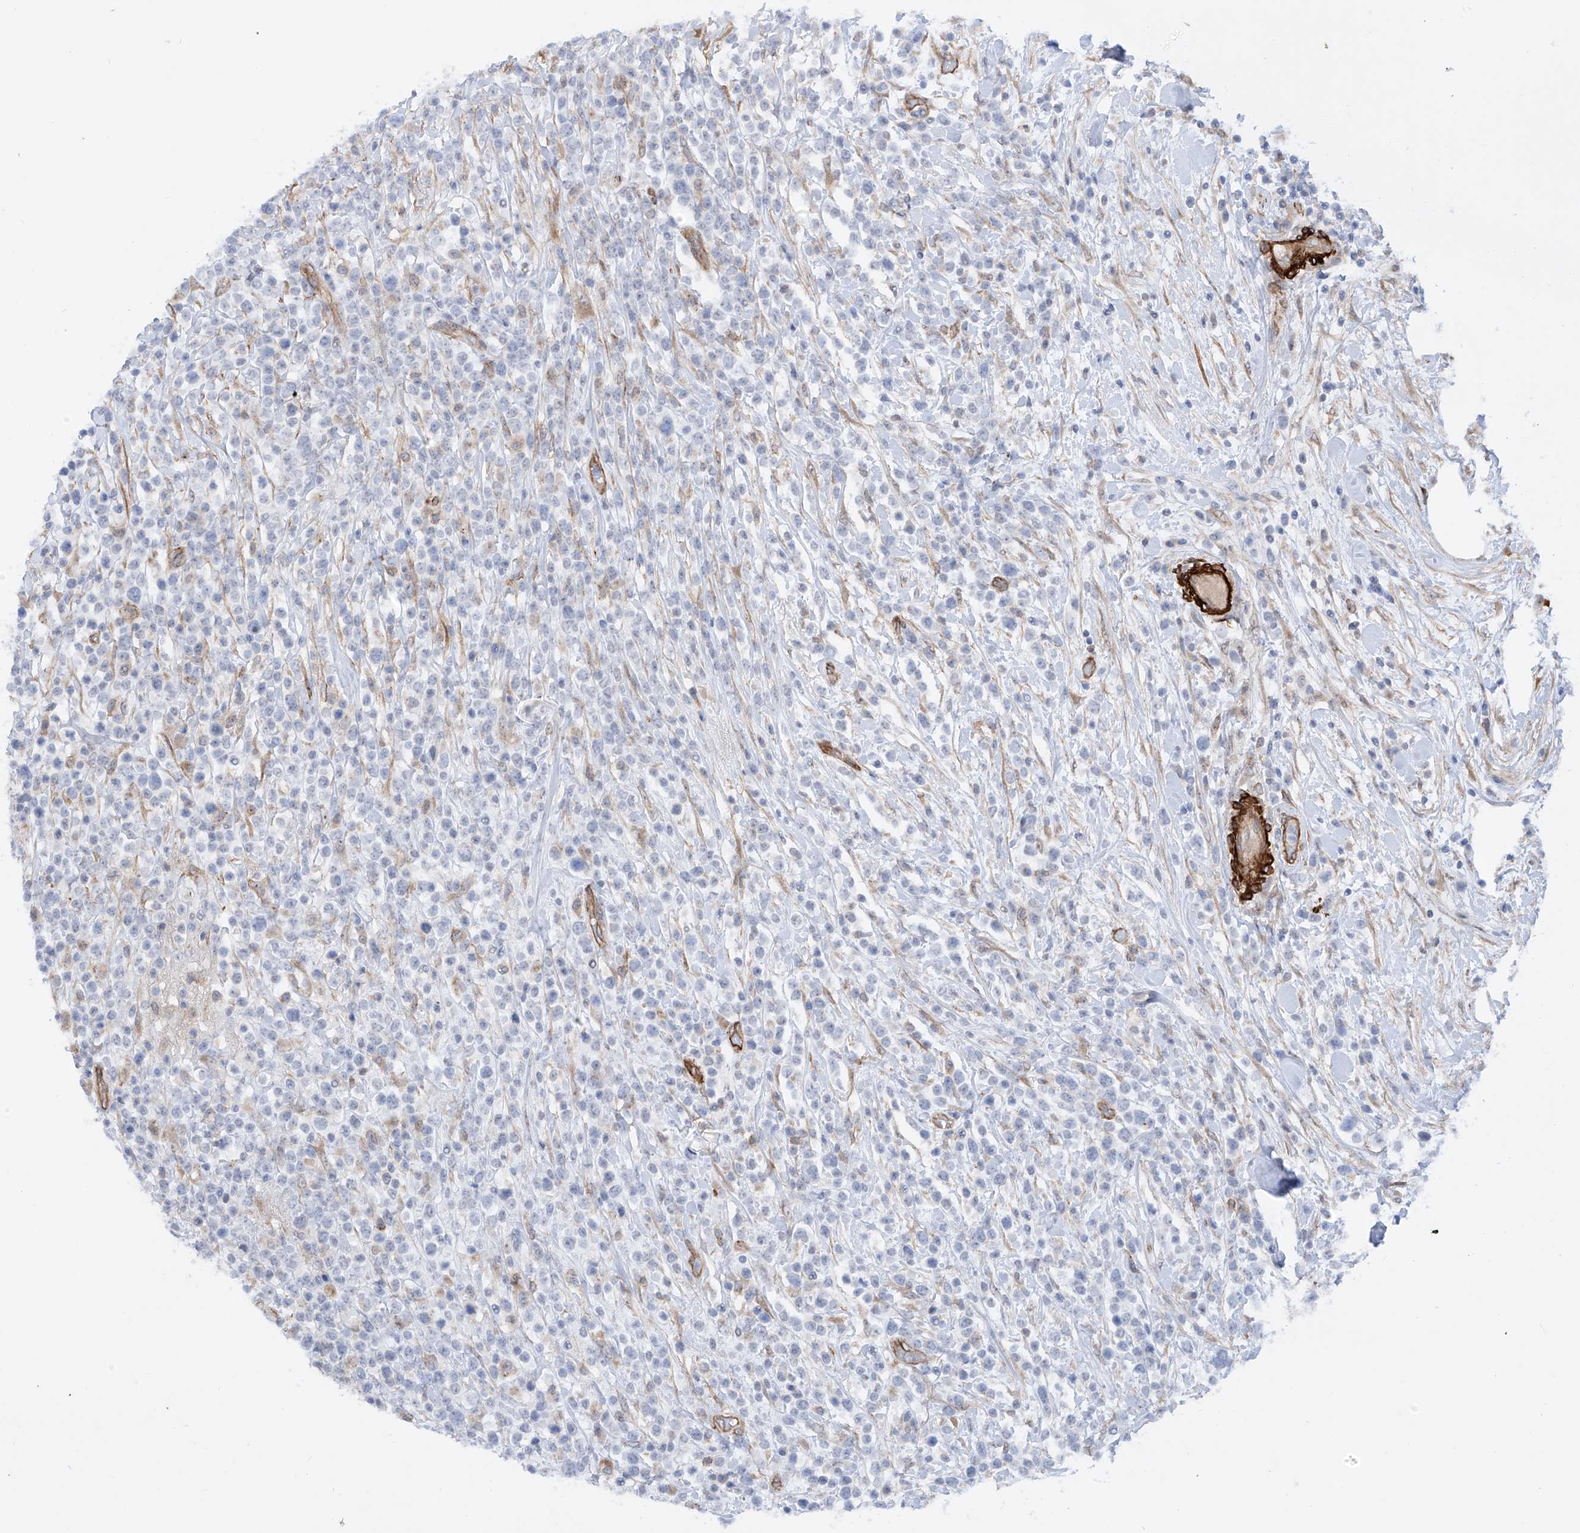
{"staining": {"intensity": "negative", "quantity": "none", "location": "none"}, "tissue": "lymphoma", "cell_type": "Tumor cells", "image_type": "cancer", "snomed": [{"axis": "morphology", "description": "Malignant lymphoma, non-Hodgkin's type, High grade"}, {"axis": "topography", "description": "Colon"}], "caption": "Human lymphoma stained for a protein using IHC demonstrates no staining in tumor cells.", "gene": "ZNF490", "patient": {"sex": "female", "age": 53}}